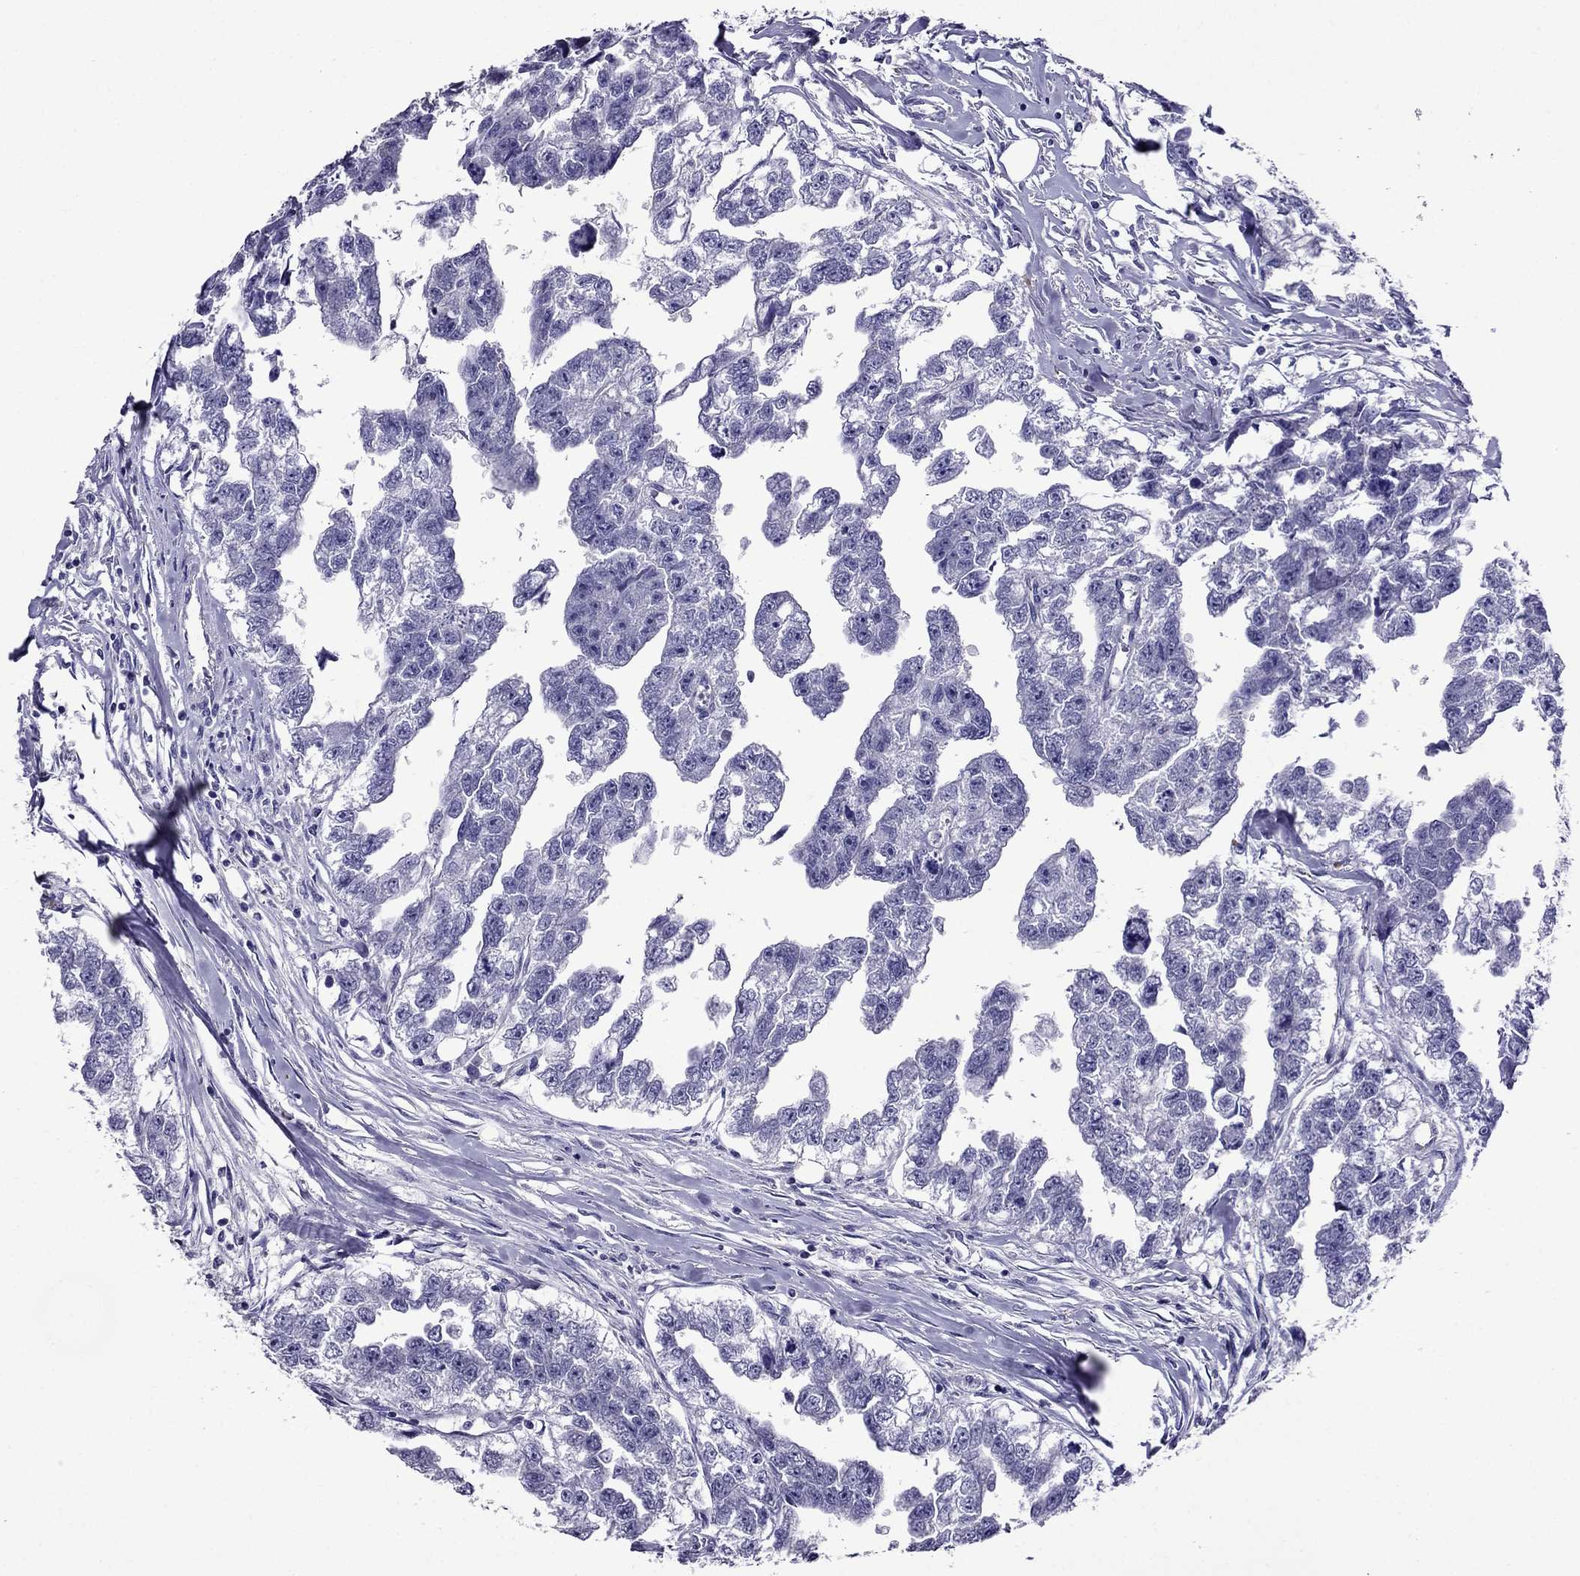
{"staining": {"intensity": "negative", "quantity": "none", "location": "none"}, "tissue": "testis cancer", "cell_type": "Tumor cells", "image_type": "cancer", "snomed": [{"axis": "morphology", "description": "Carcinoma, Embryonal, NOS"}, {"axis": "morphology", "description": "Teratoma, malignant, NOS"}, {"axis": "topography", "description": "Testis"}], "caption": "Immunohistochemistry of human testis cancer (embryonal carcinoma) exhibits no staining in tumor cells. (DAB immunohistochemistry (IHC) visualized using brightfield microscopy, high magnification).", "gene": "OXCT2", "patient": {"sex": "male", "age": 44}}